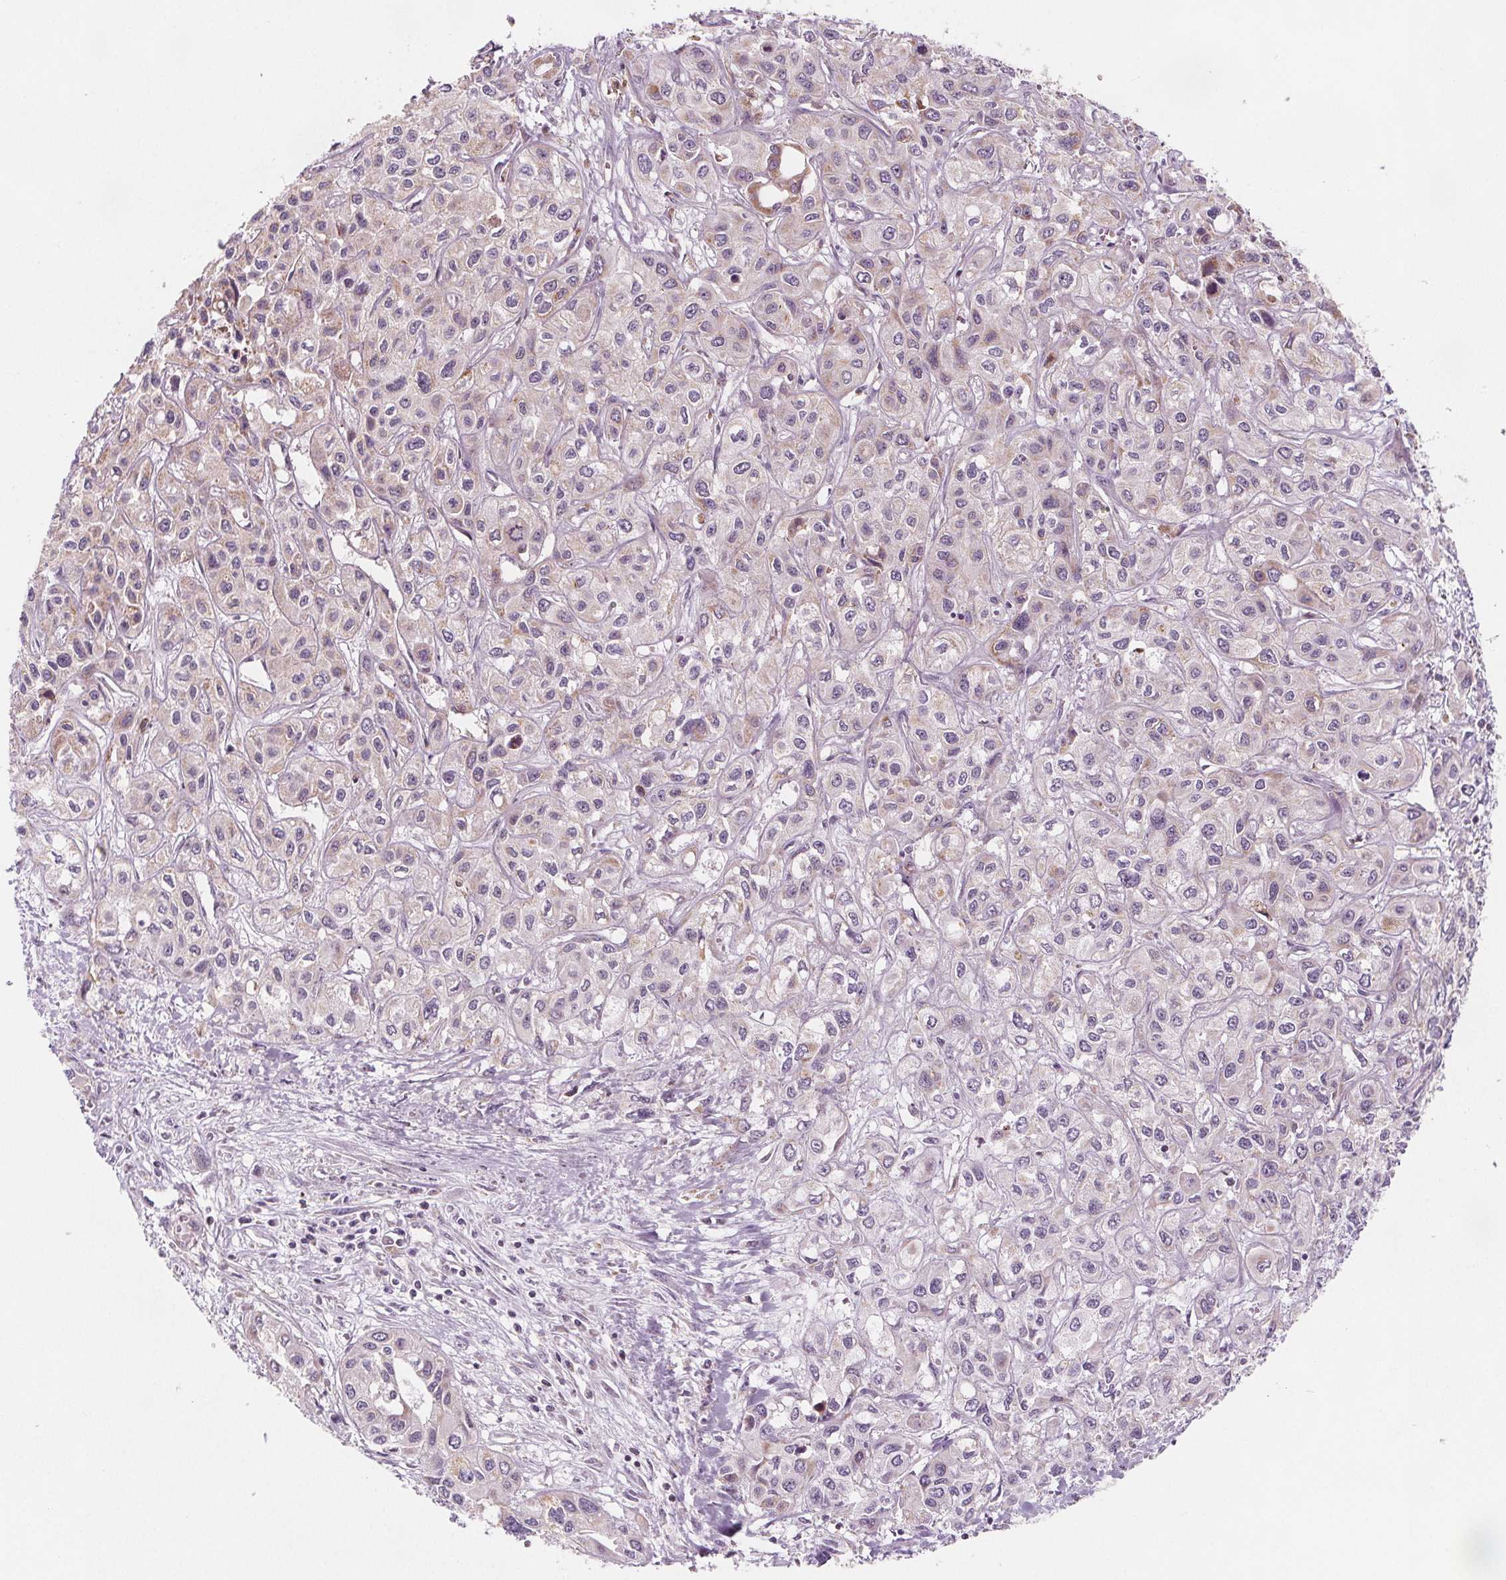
{"staining": {"intensity": "negative", "quantity": "none", "location": "none"}, "tissue": "liver cancer", "cell_type": "Tumor cells", "image_type": "cancer", "snomed": [{"axis": "morphology", "description": "Cholangiocarcinoma"}, {"axis": "topography", "description": "Liver"}], "caption": "A micrograph of liver cholangiocarcinoma stained for a protein reveals no brown staining in tumor cells.", "gene": "ADAM33", "patient": {"sex": "female", "age": 66}}